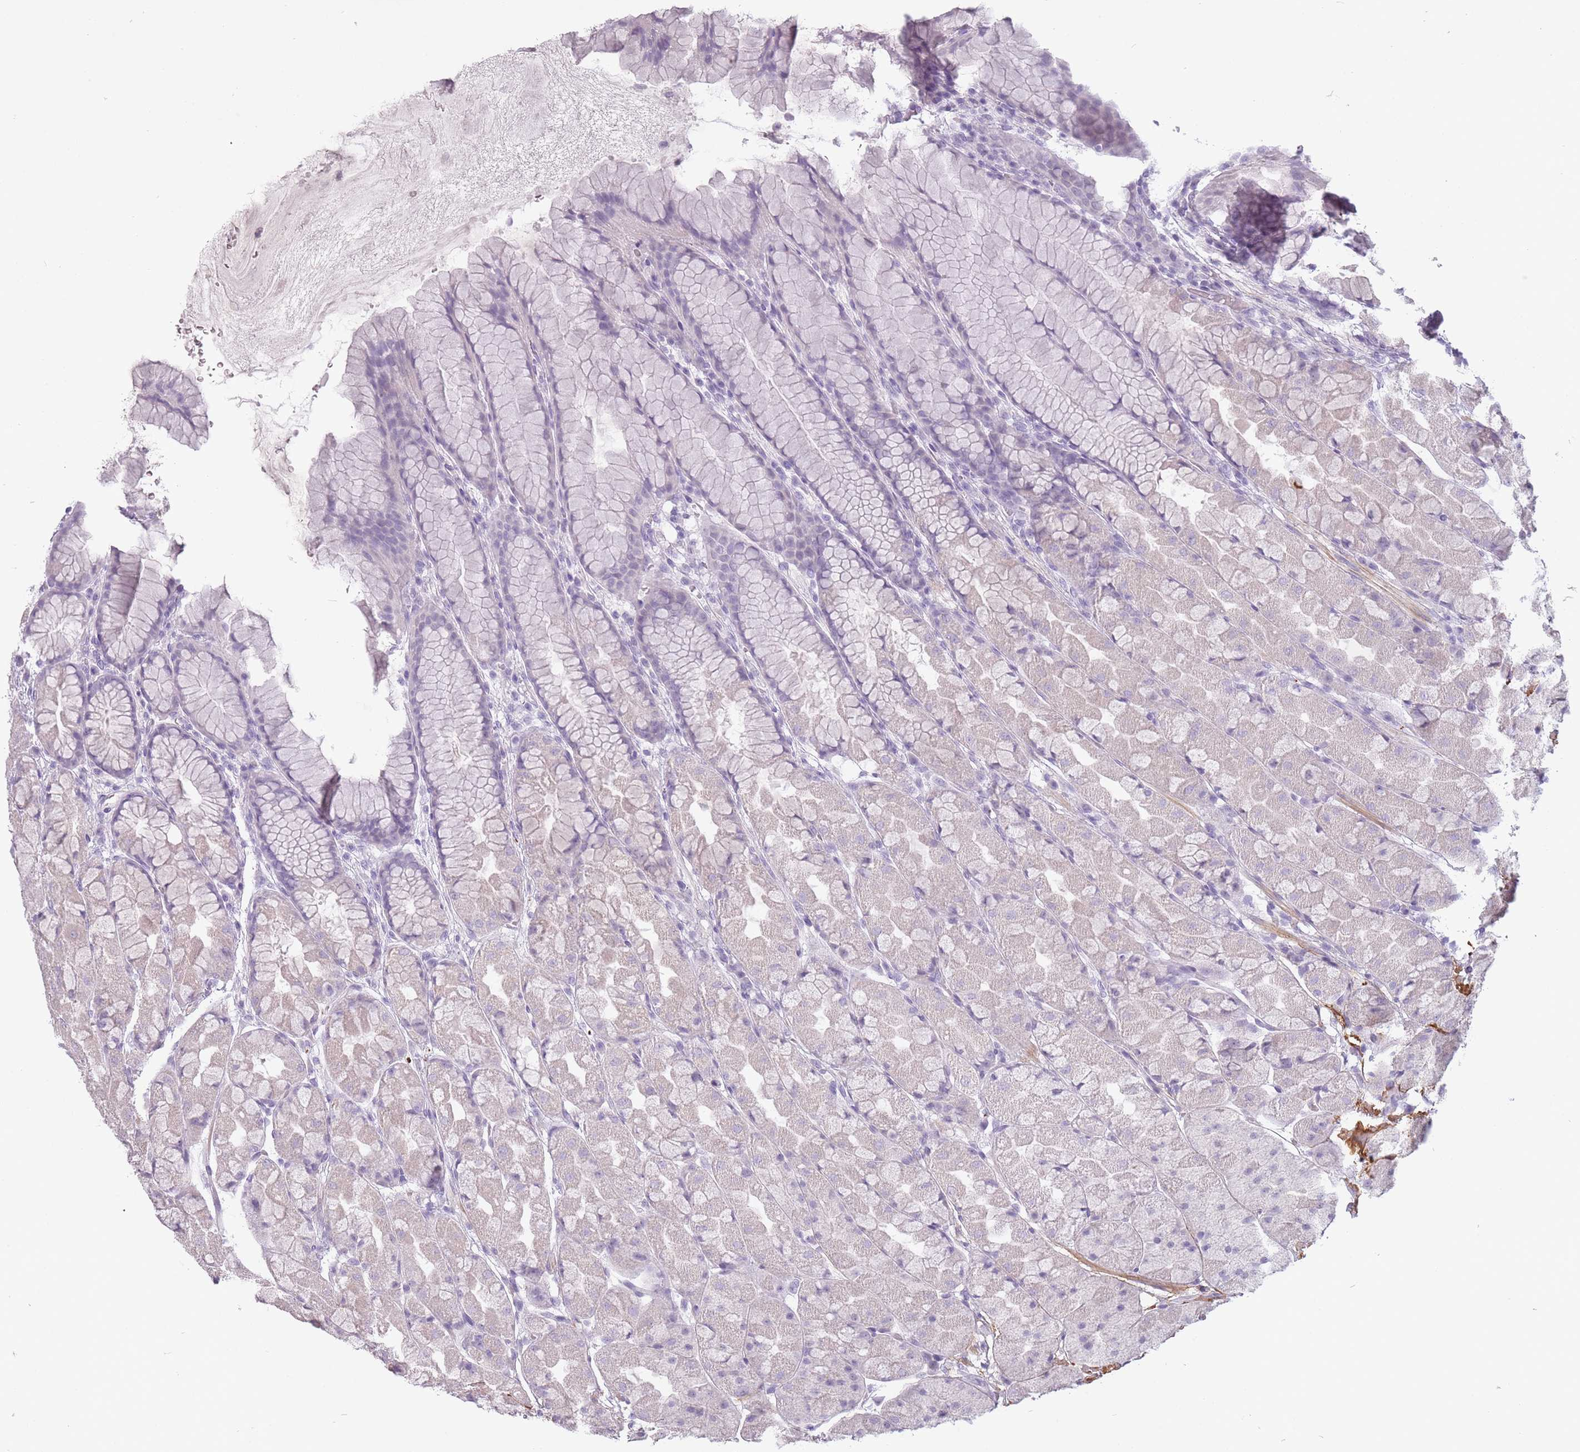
{"staining": {"intensity": "negative", "quantity": "none", "location": "none"}, "tissue": "stomach", "cell_type": "Glandular cells", "image_type": "normal", "snomed": [{"axis": "morphology", "description": "Normal tissue, NOS"}, {"axis": "topography", "description": "Stomach"}], "caption": "A micrograph of stomach stained for a protein reveals no brown staining in glandular cells. (Stains: DAB (3,3'-diaminobenzidine) immunohistochemistry (IHC) with hematoxylin counter stain, Microscopy: brightfield microscopy at high magnification).", "gene": "RFX4", "patient": {"sex": "male", "age": 57}}